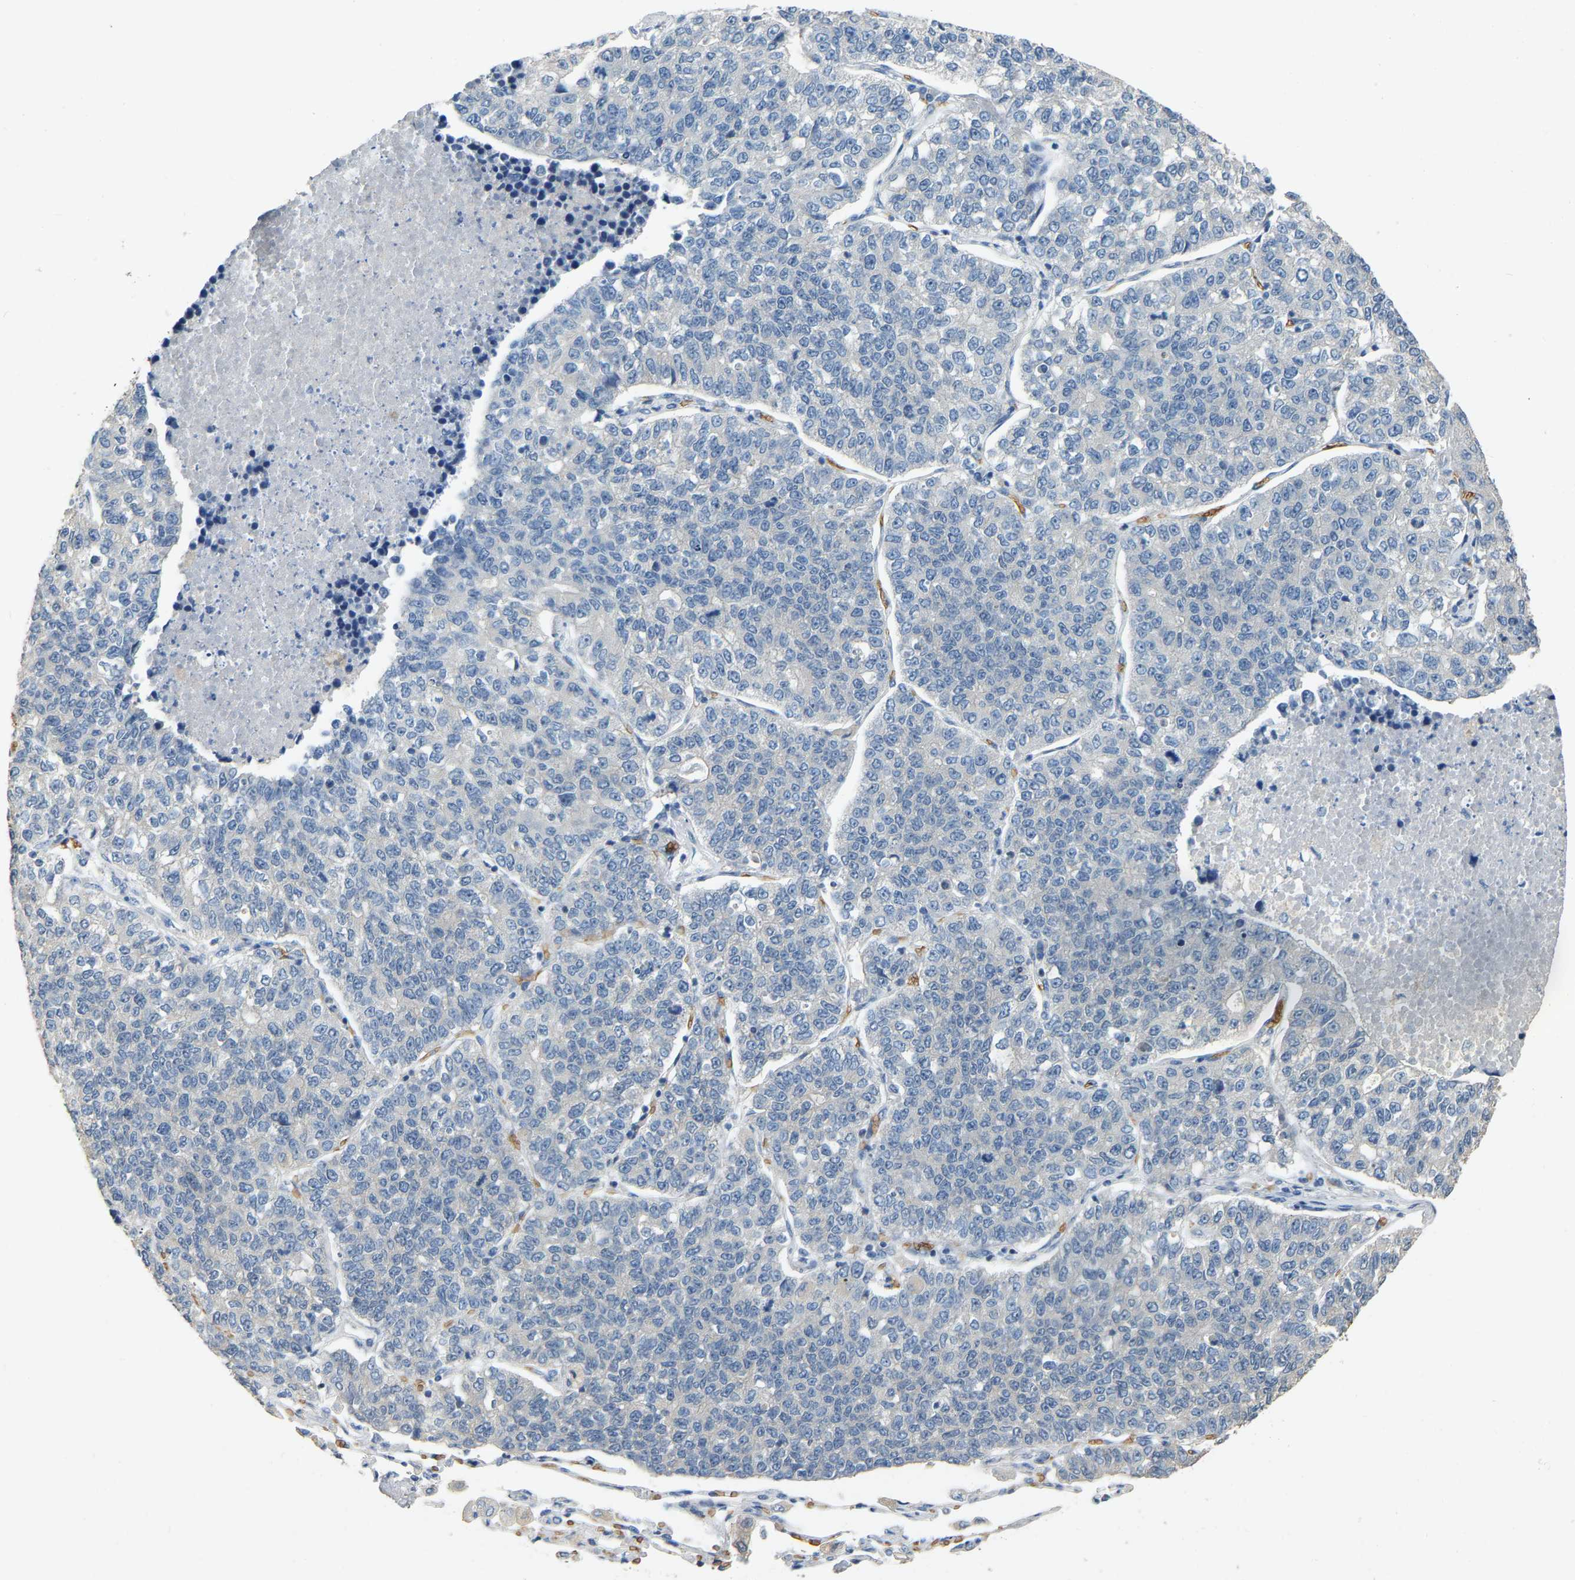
{"staining": {"intensity": "negative", "quantity": "none", "location": "none"}, "tissue": "lung cancer", "cell_type": "Tumor cells", "image_type": "cancer", "snomed": [{"axis": "morphology", "description": "Adenocarcinoma, NOS"}, {"axis": "topography", "description": "Lung"}], "caption": "Immunohistochemistry of human adenocarcinoma (lung) exhibits no staining in tumor cells. (DAB (3,3'-diaminobenzidine) IHC visualized using brightfield microscopy, high magnification).", "gene": "CFAP298", "patient": {"sex": "male", "age": 49}}